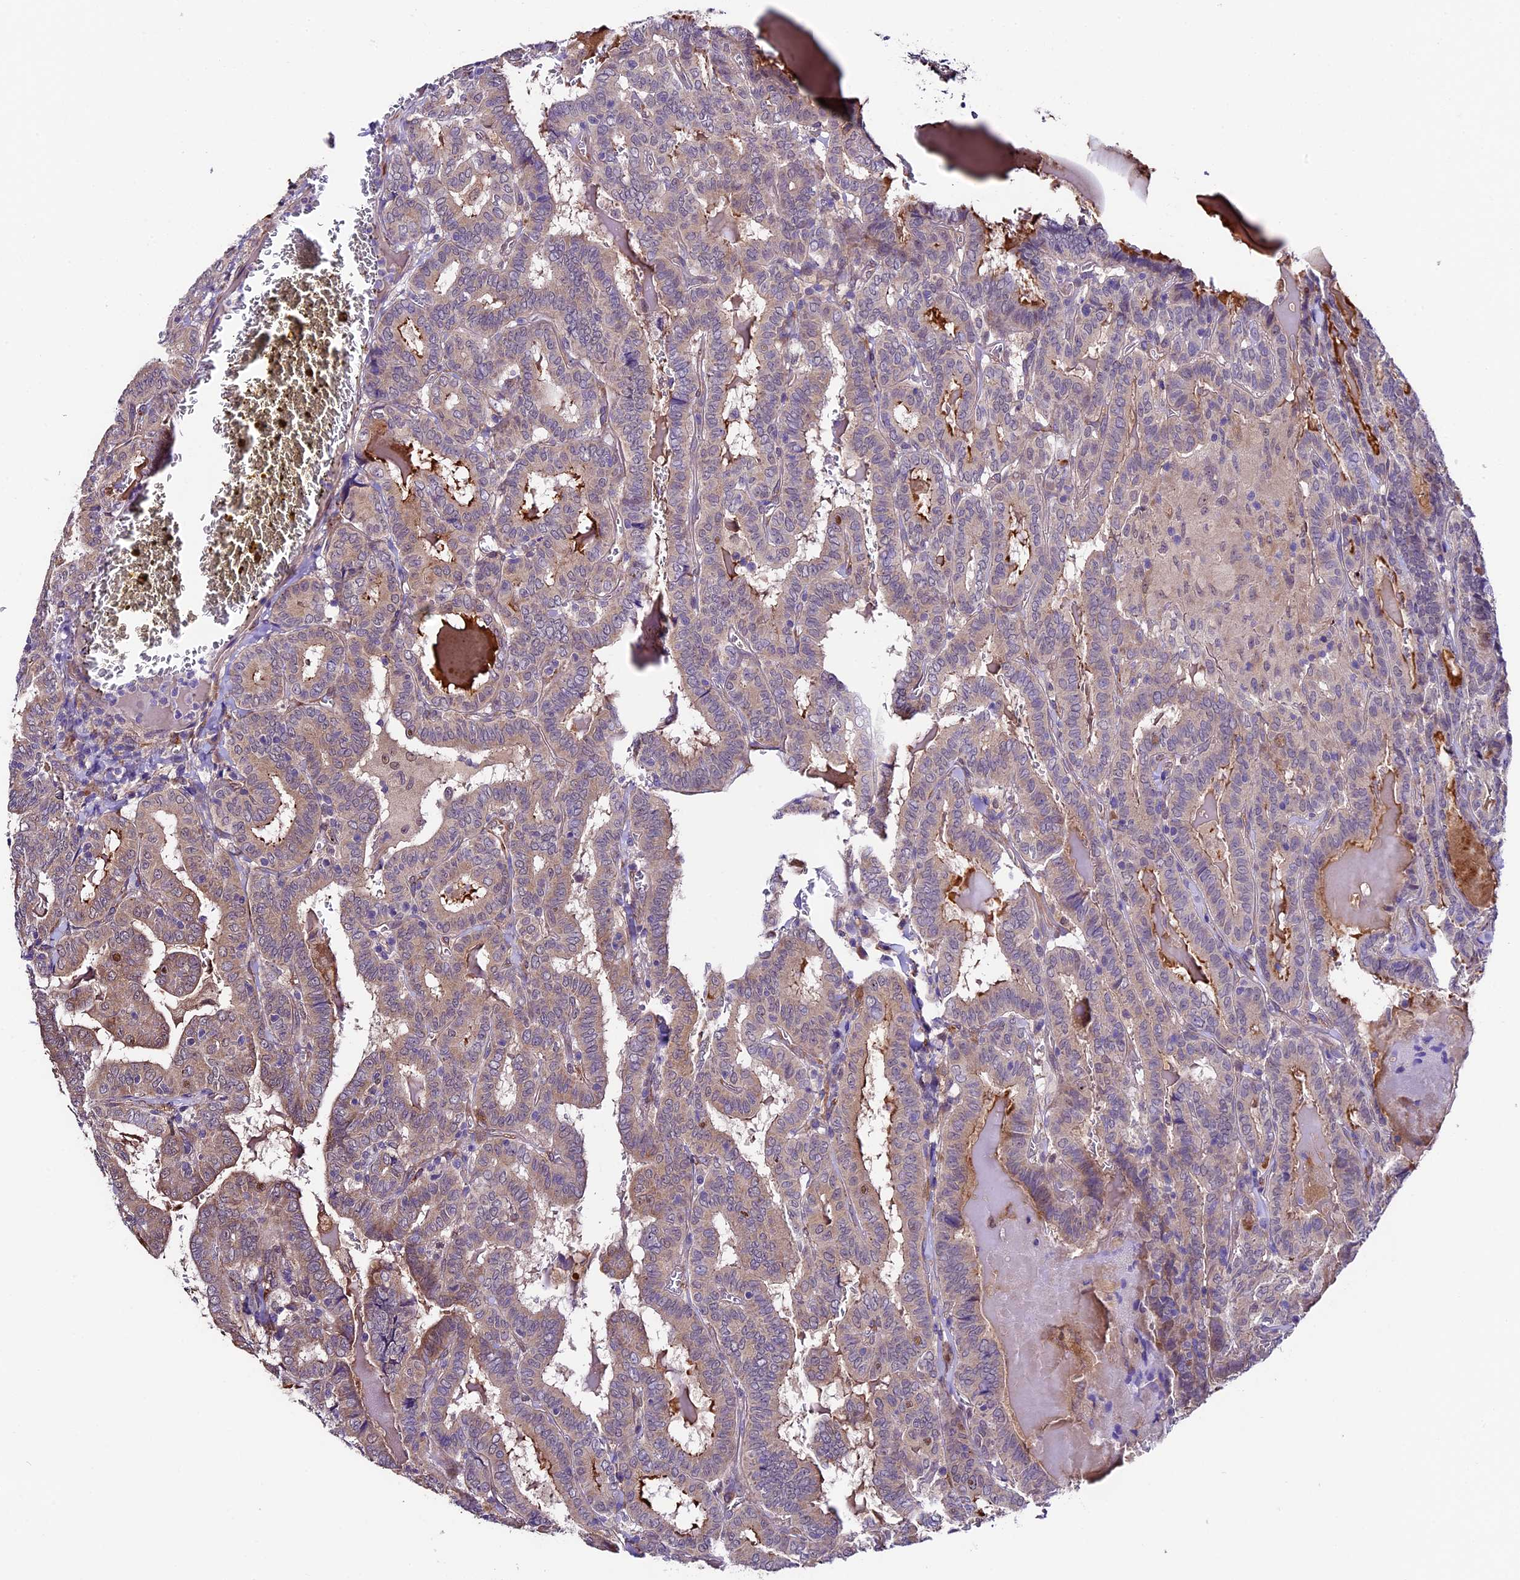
{"staining": {"intensity": "weak", "quantity": "<25%", "location": "cytoplasmic/membranous"}, "tissue": "thyroid cancer", "cell_type": "Tumor cells", "image_type": "cancer", "snomed": [{"axis": "morphology", "description": "Papillary adenocarcinoma, NOS"}, {"axis": "topography", "description": "Thyroid gland"}], "caption": "Immunohistochemistry micrograph of thyroid cancer stained for a protein (brown), which reveals no positivity in tumor cells. Brightfield microscopy of immunohistochemistry (IHC) stained with DAB (brown) and hematoxylin (blue), captured at high magnification.", "gene": "LSM7", "patient": {"sex": "female", "age": 72}}